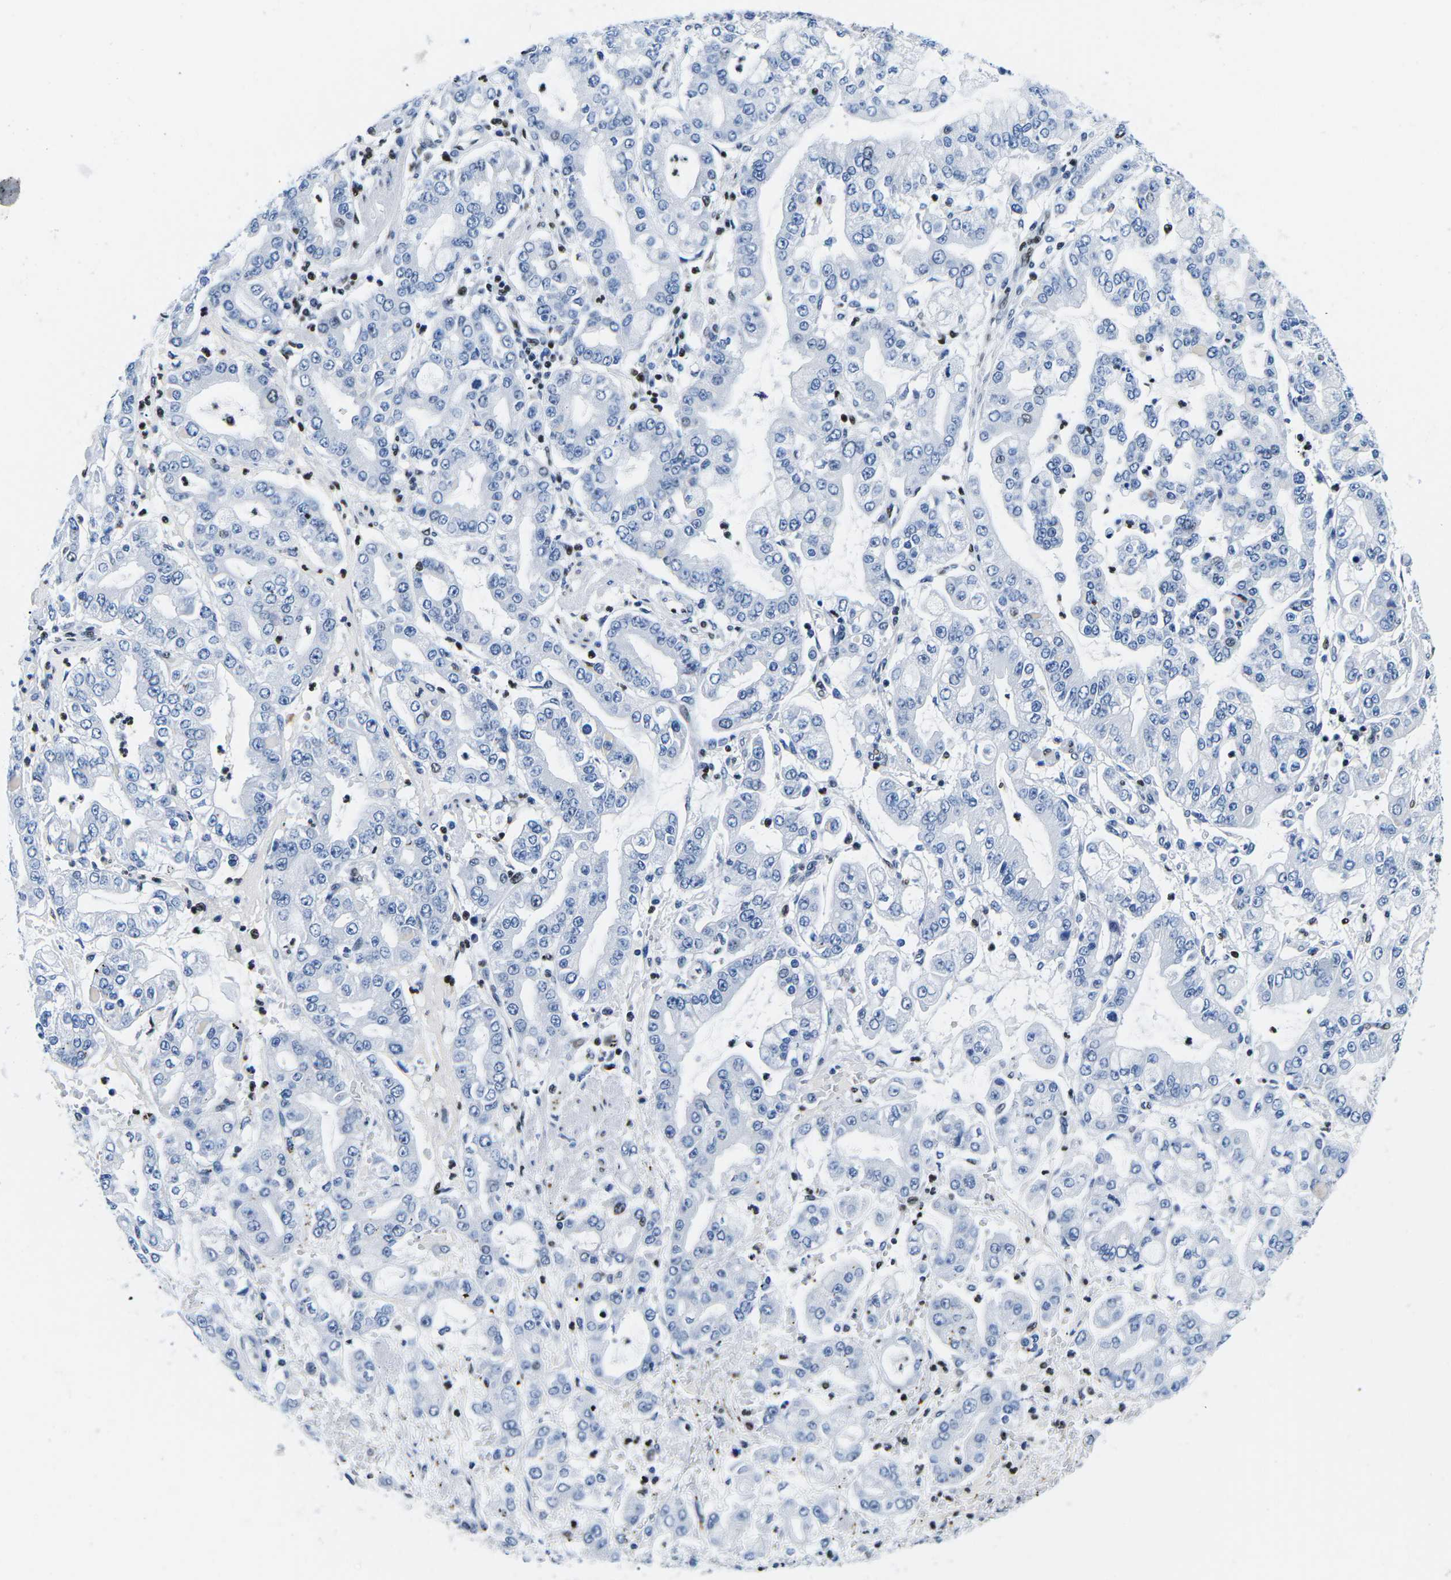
{"staining": {"intensity": "negative", "quantity": "none", "location": "none"}, "tissue": "stomach cancer", "cell_type": "Tumor cells", "image_type": "cancer", "snomed": [{"axis": "morphology", "description": "Adenocarcinoma, NOS"}, {"axis": "topography", "description": "Stomach"}], "caption": "This histopathology image is of stomach adenocarcinoma stained with immunohistochemistry (IHC) to label a protein in brown with the nuclei are counter-stained blue. There is no expression in tumor cells. (IHC, brightfield microscopy, high magnification).", "gene": "ATF1", "patient": {"sex": "male", "age": 76}}